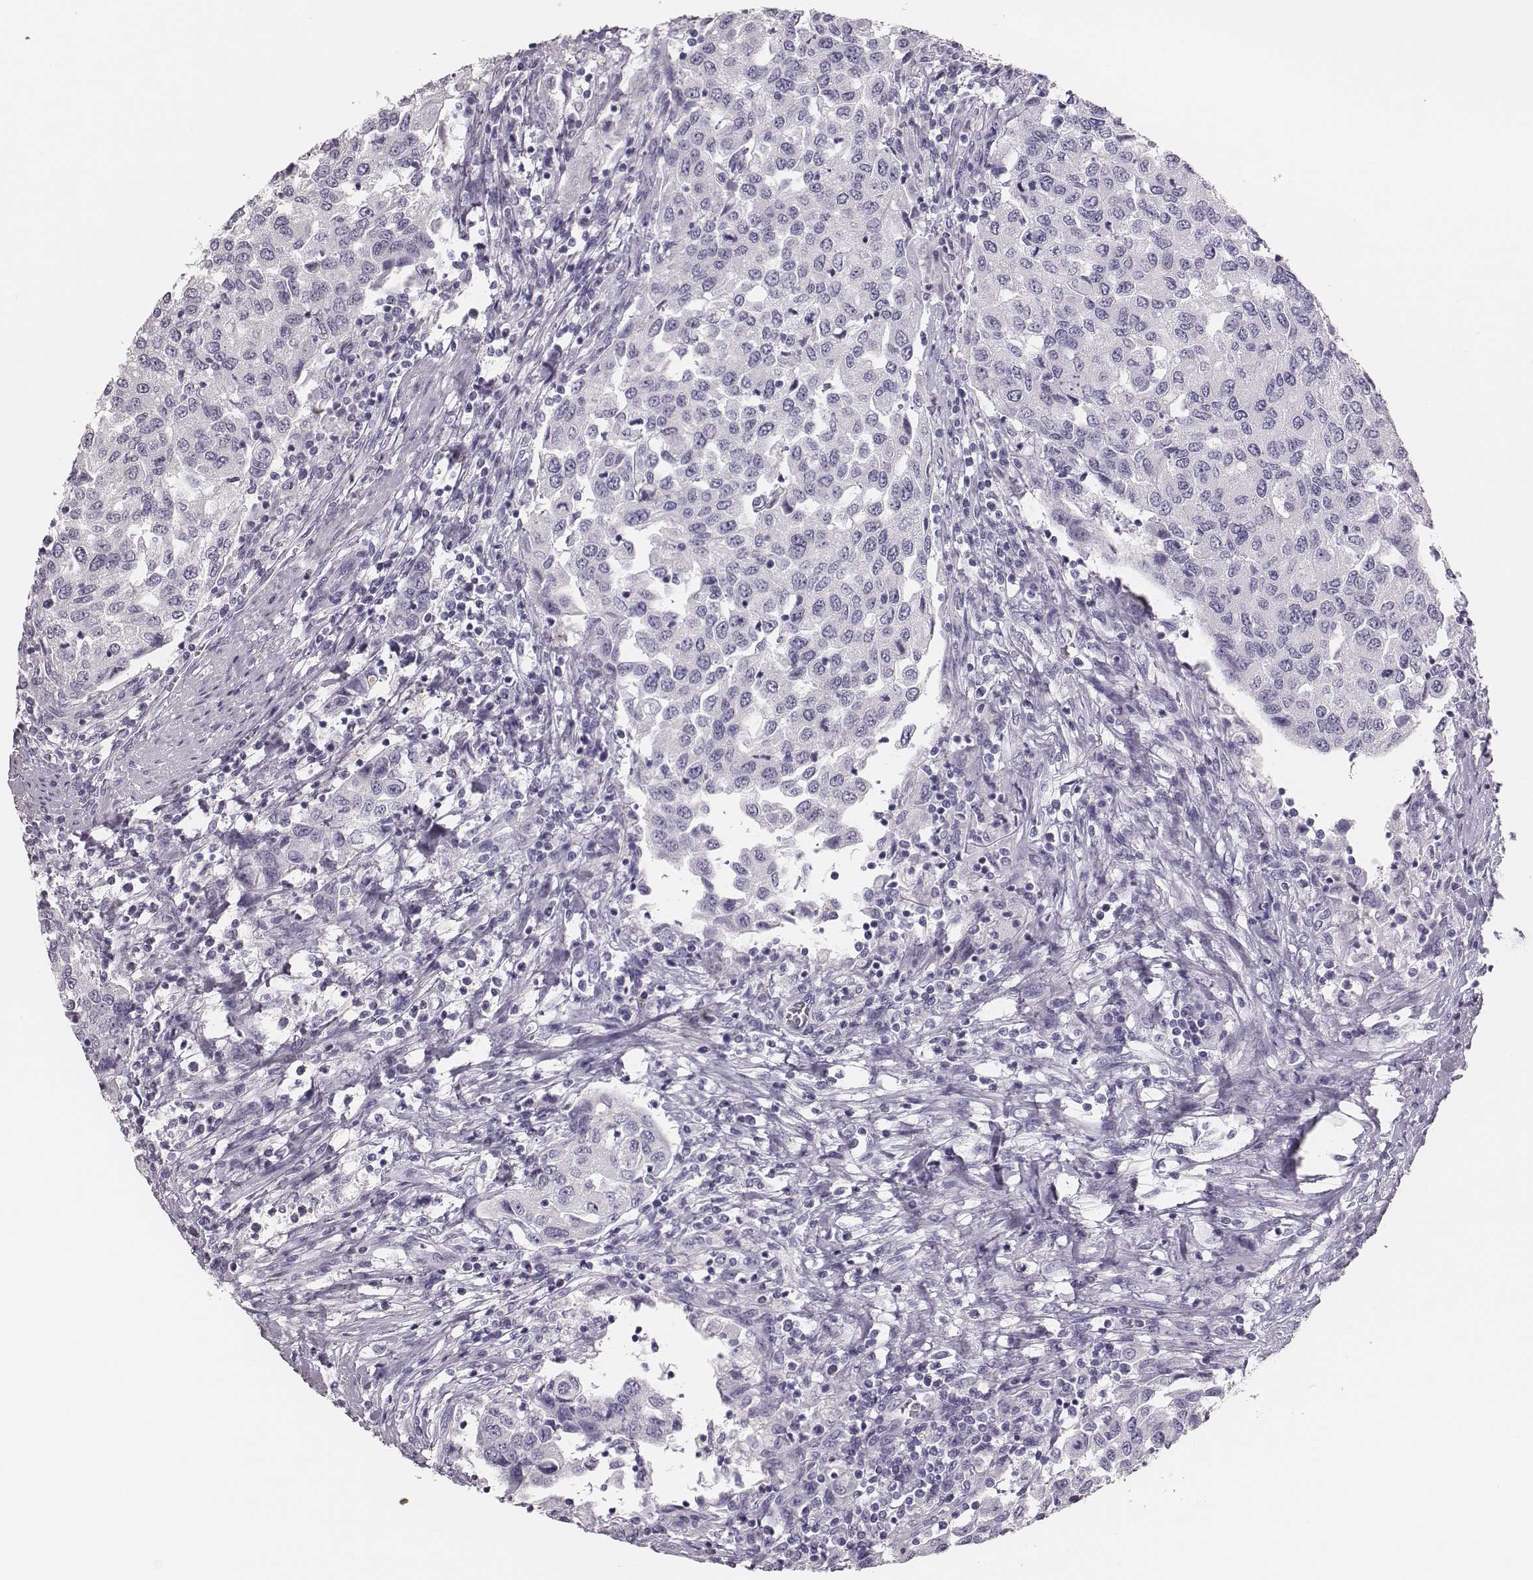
{"staining": {"intensity": "negative", "quantity": "none", "location": "none"}, "tissue": "urothelial cancer", "cell_type": "Tumor cells", "image_type": "cancer", "snomed": [{"axis": "morphology", "description": "Urothelial carcinoma, High grade"}, {"axis": "topography", "description": "Urinary bladder"}], "caption": "High magnification brightfield microscopy of urothelial carcinoma (high-grade) stained with DAB (brown) and counterstained with hematoxylin (blue): tumor cells show no significant positivity.", "gene": "H1-6", "patient": {"sex": "female", "age": 78}}